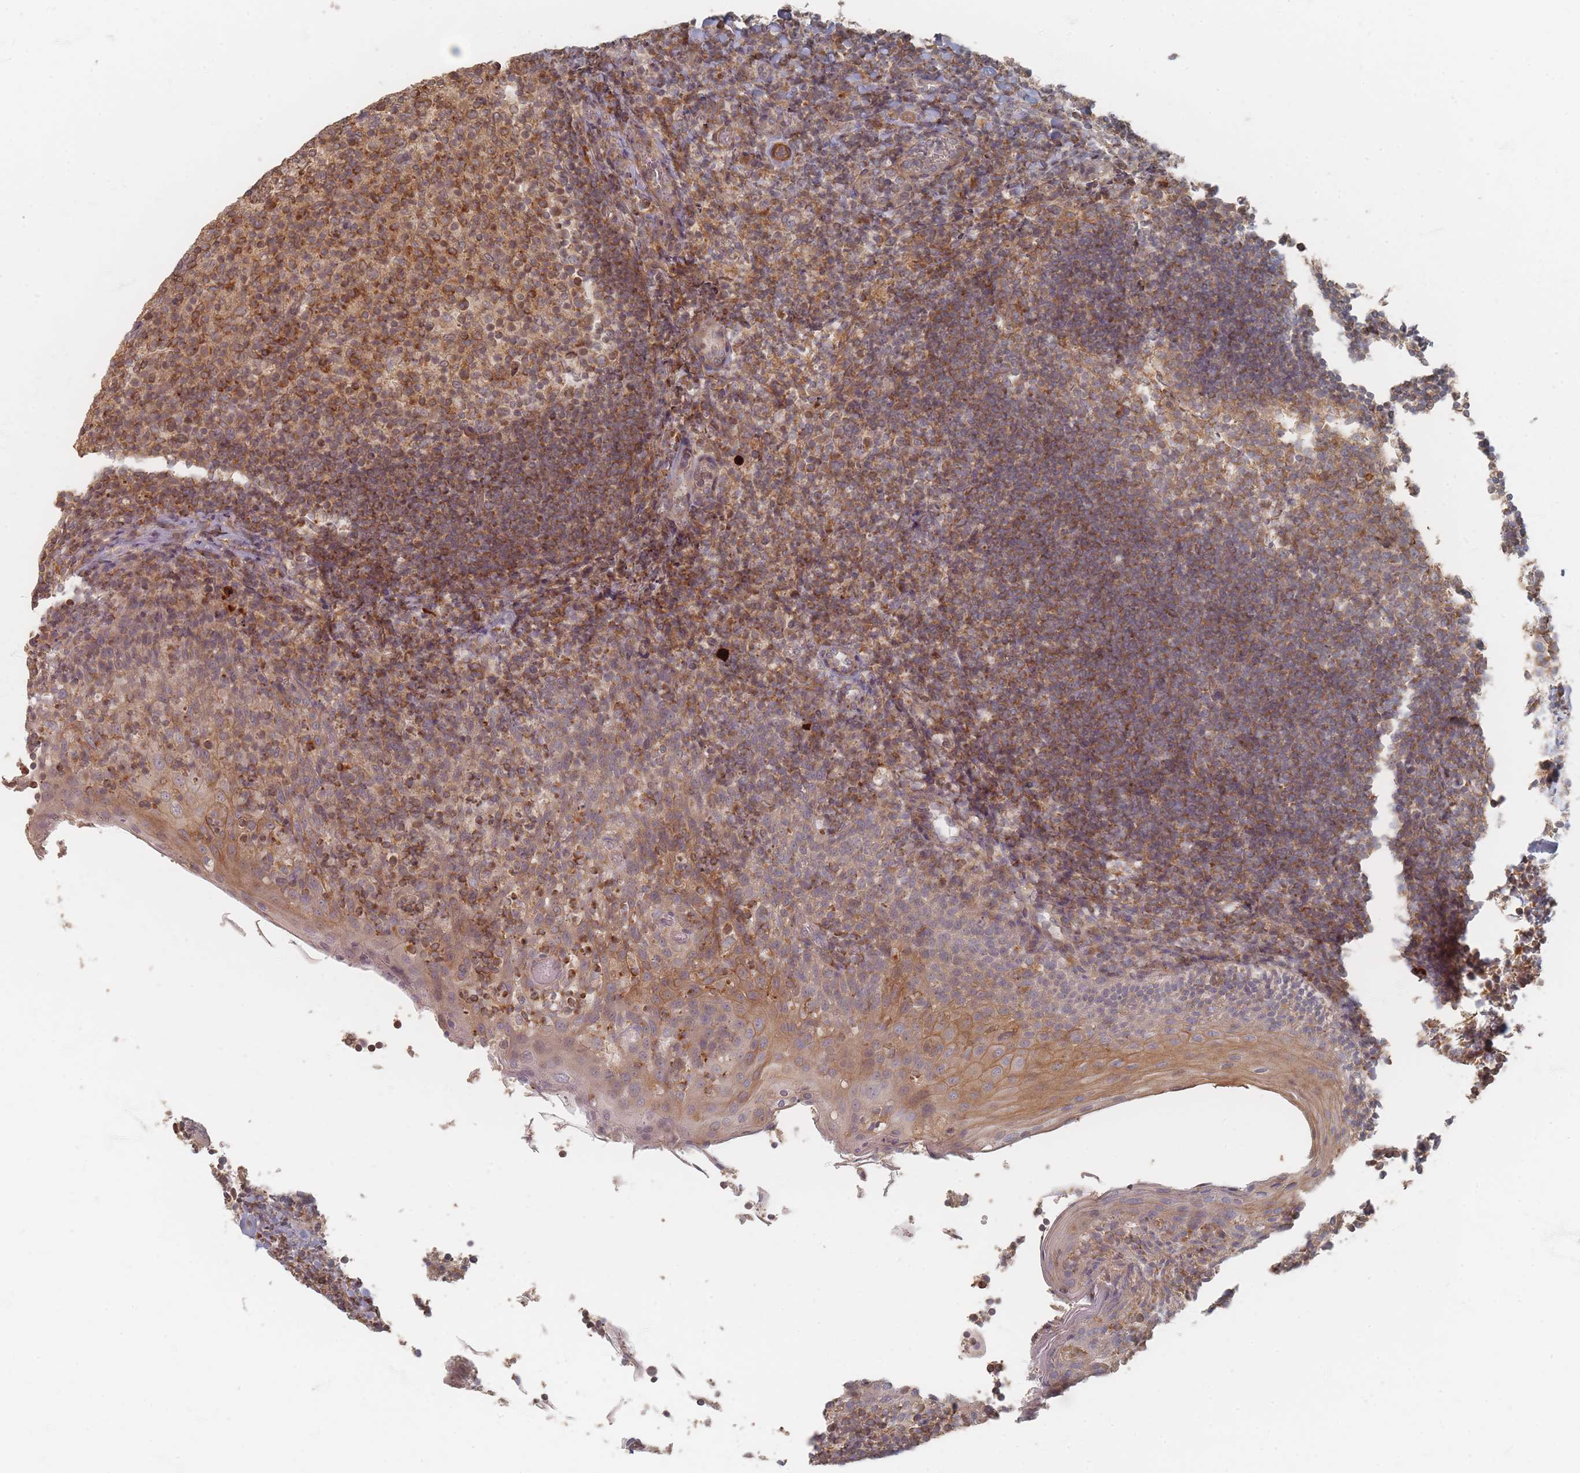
{"staining": {"intensity": "moderate", "quantity": ">75%", "location": "cytoplasmic/membranous"}, "tissue": "tonsil", "cell_type": "Germinal center cells", "image_type": "normal", "snomed": [{"axis": "morphology", "description": "Normal tissue, NOS"}, {"axis": "topography", "description": "Tonsil"}], "caption": "Human tonsil stained with a brown dye shows moderate cytoplasmic/membranous positive positivity in about >75% of germinal center cells.", "gene": "GLE1", "patient": {"sex": "female", "age": 10}}